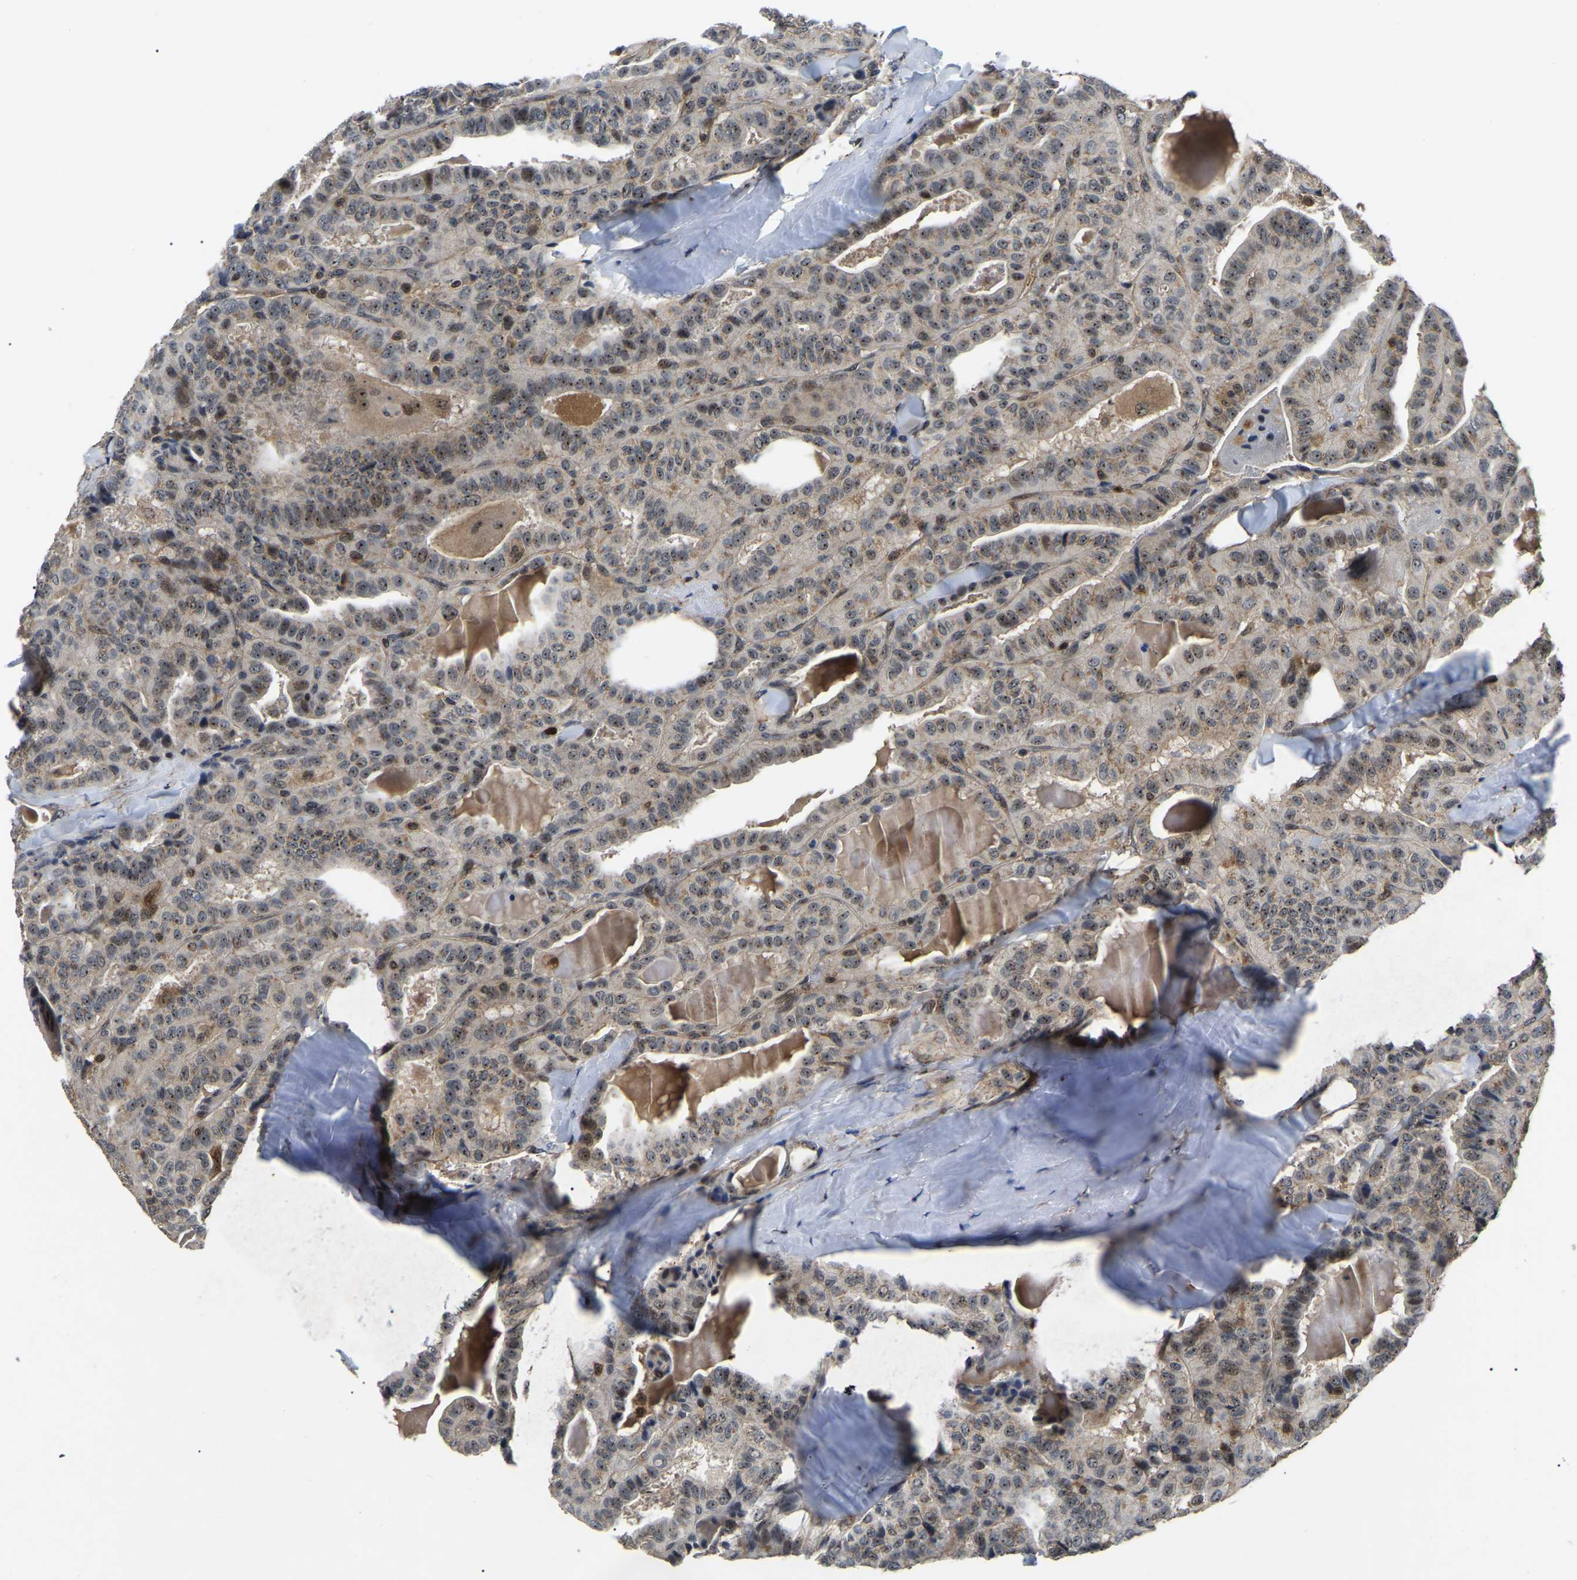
{"staining": {"intensity": "moderate", "quantity": ">75%", "location": "nuclear"}, "tissue": "thyroid cancer", "cell_type": "Tumor cells", "image_type": "cancer", "snomed": [{"axis": "morphology", "description": "Papillary adenocarcinoma, NOS"}, {"axis": "topography", "description": "Thyroid gland"}], "caption": "A photomicrograph of human thyroid papillary adenocarcinoma stained for a protein displays moderate nuclear brown staining in tumor cells.", "gene": "RBM28", "patient": {"sex": "male", "age": 77}}